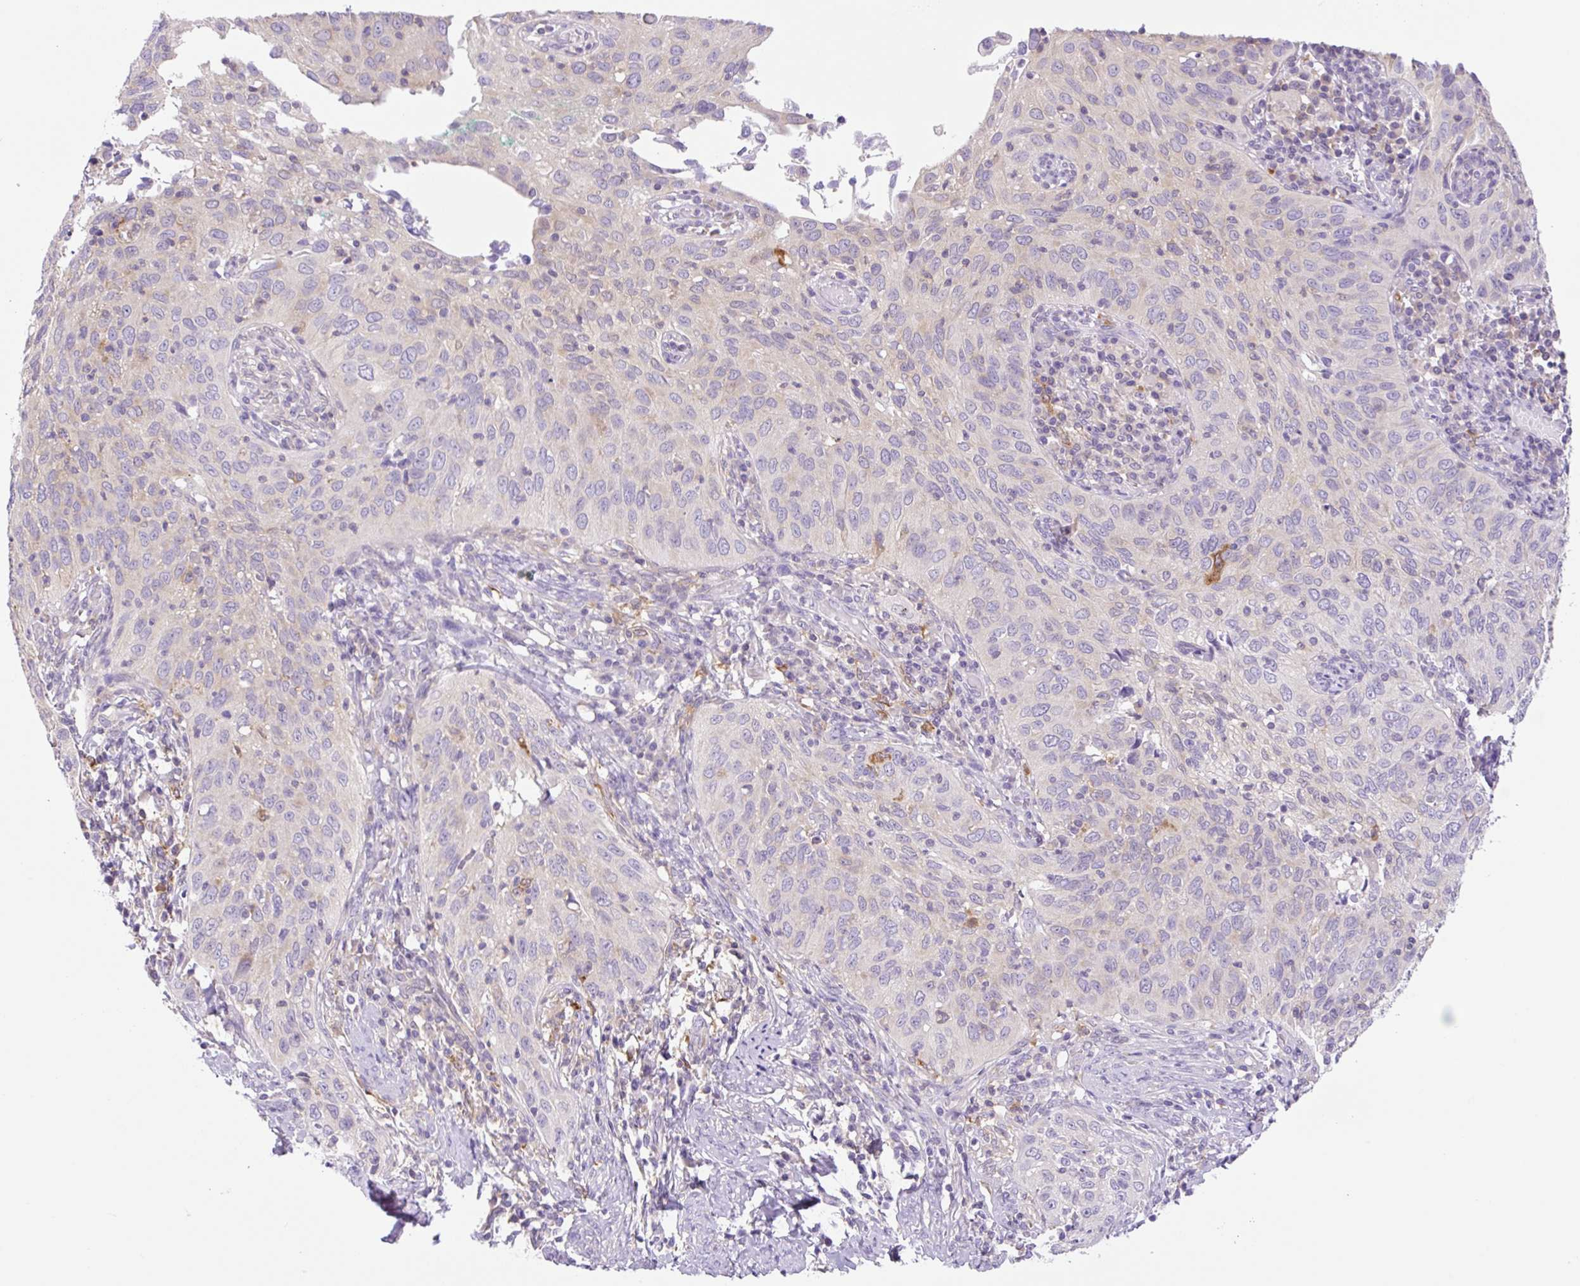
{"staining": {"intensity": "negative", "quantity": "none", "location": "none"}, "tissue": "cervical cancer", "cell_type": "Tumor cells", "image_type": "cancer", "snomed": [{"axis": "morphology", "description": "Squamous cell carcinoma, NOS"}, {"axis": "topography", "description": "Cervix"}], "caption": "IHC photomicrograph of neoplastic tissue: human cervical cancer stained with DAB (3,3'-diaminobenzidine) displays no significant protein positivity in tumor cells.", "gene": "CAMK2B", "patient": {"sex": "female", "age": 52}}